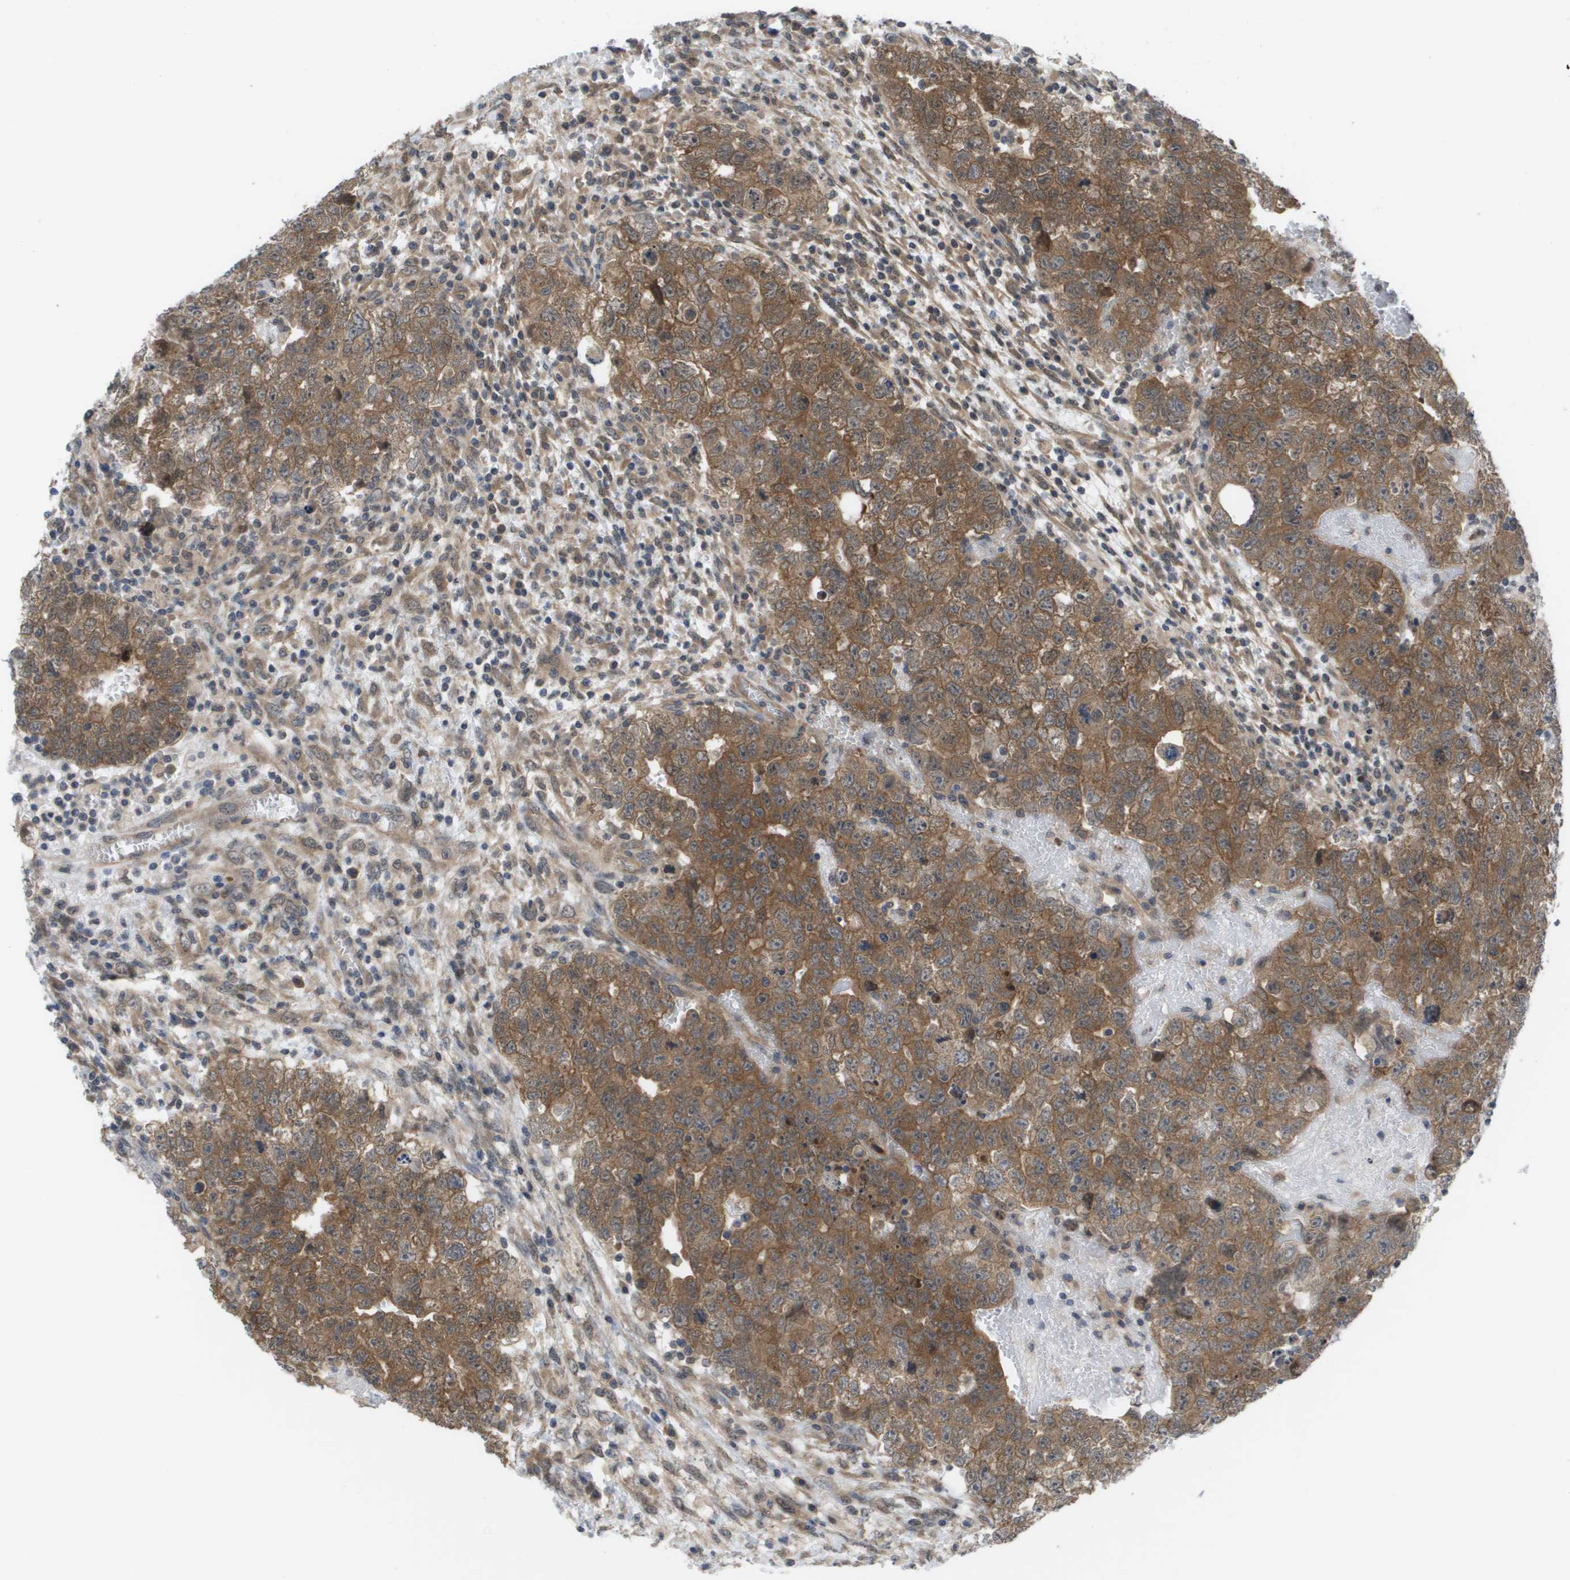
{"staining": {"intensity": "moderate", "quantity": ">75%", "location": "cytoplasmic/membranous"}, "tissue": "testis cancer", "cell_type": "Tumor cells", "image_type": "cancer", "snomed": [{"axis": "morphology", "description": "Seminoma, NOS"}, {"axis": "morphology", "description": "Carcinoma, Embryonal, NOS"}, {"axis": "topography", "description": "Testis"}], "caption": "An IHC photomicrograph of neoplastic tissue is shown. Protein staining in brown shows moderate cytoplasmic/membranous positivity in testis seminoma within tumor cells.", "gene": "CTPS2", "patient": {"sex": "male", "age": 38}}